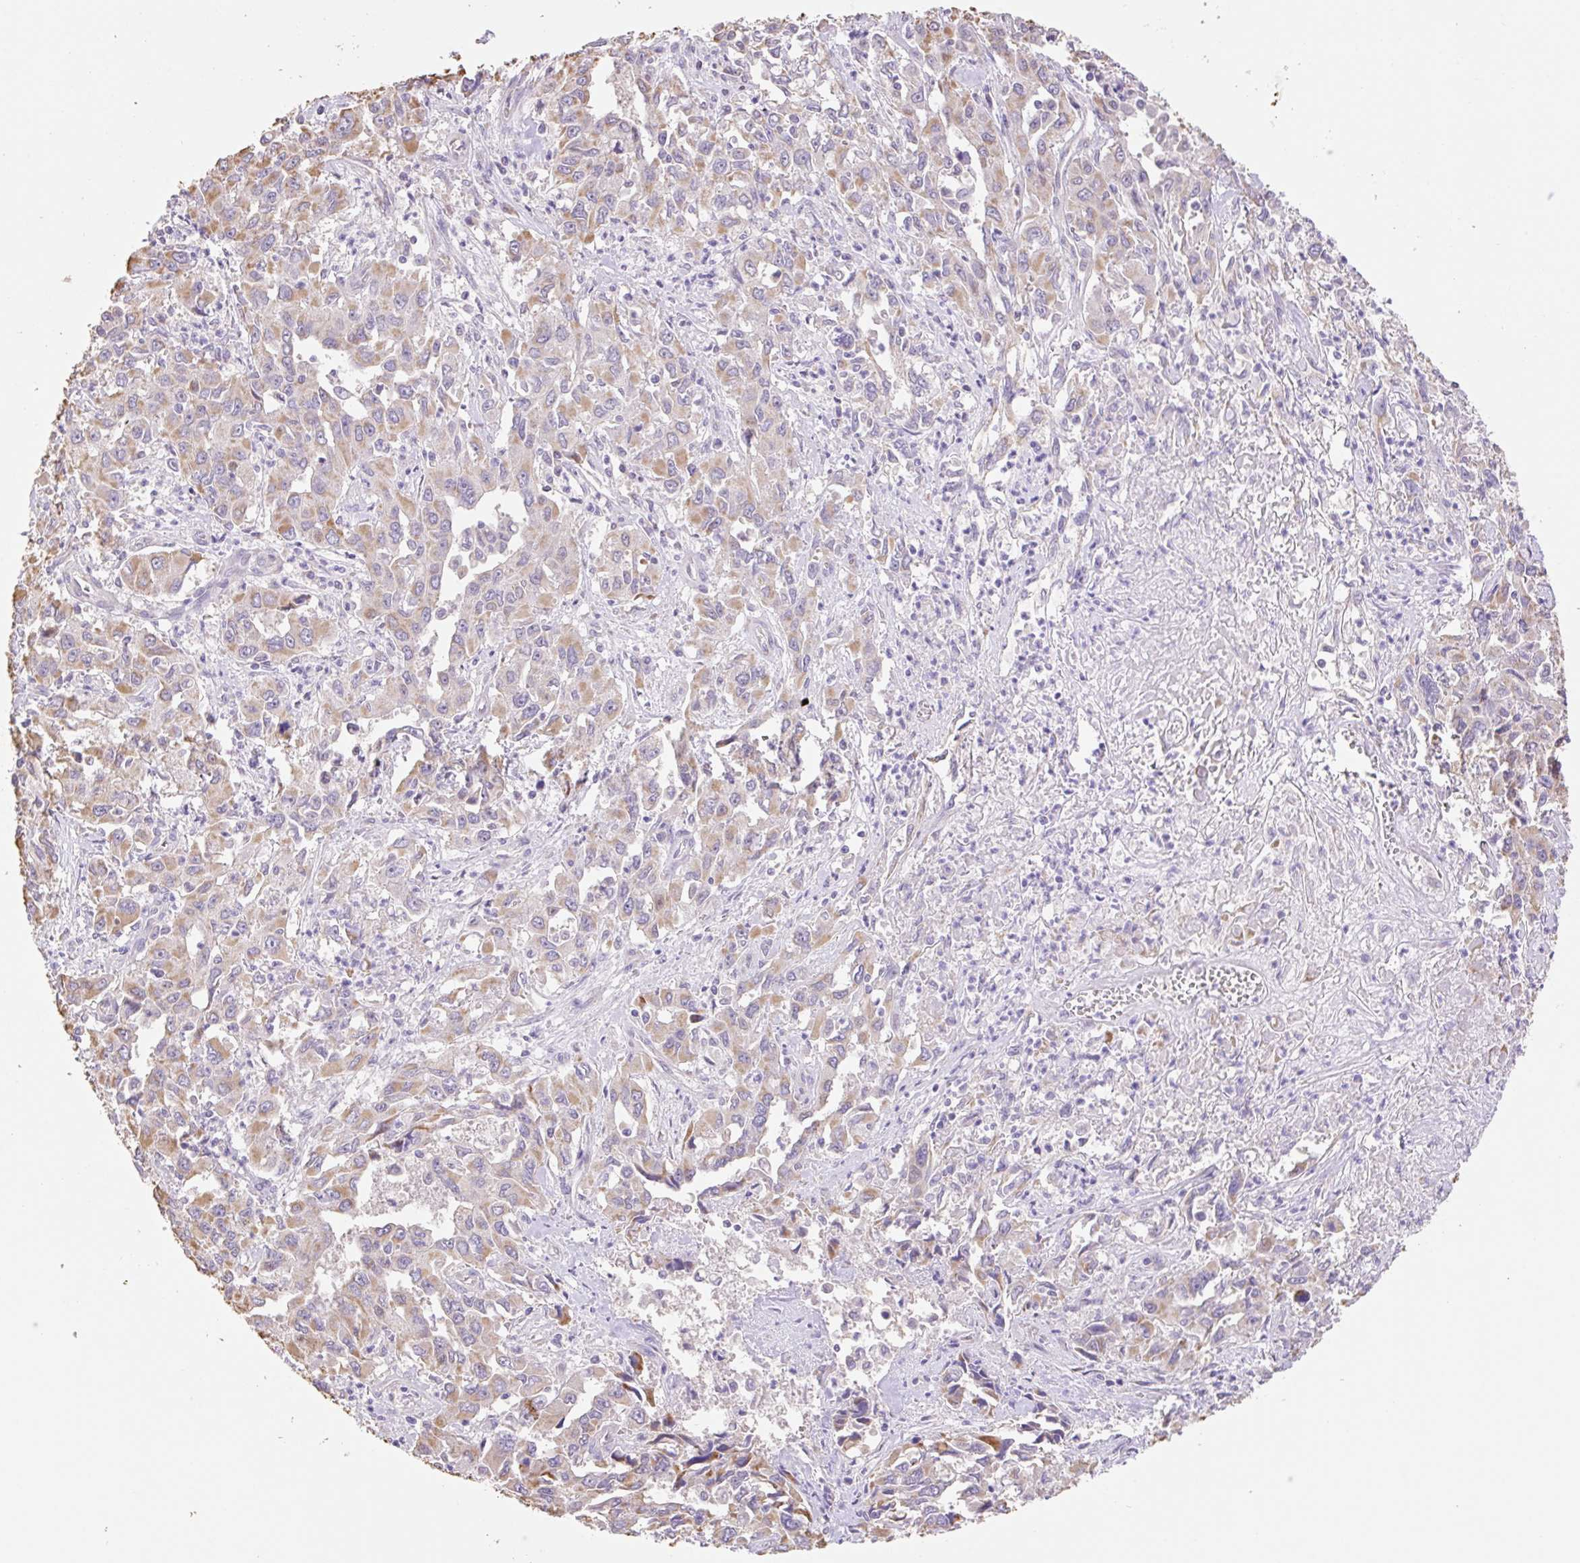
{"staining": {"intensity": "weak", "quantity": ">75%", "location": "cytoplasmic/membranous"}, "tissue": "liver cancer", "cell_type": "Tumor cells", "image_type": "cancer", "snomed": [{"axis": "morphology", "description": "Carcinoma, Hepatocellular, NOS"}, {"axis": "topography", "description": "Liver"}], "caption": "A brown stain highlights weak cytoplasmic/membranous expression of a protein in liver cancer (hepatocellular carcinoma) tumor cells.", "gene": "COPZ2", "patient": {"sex": "male", "age": 63}}